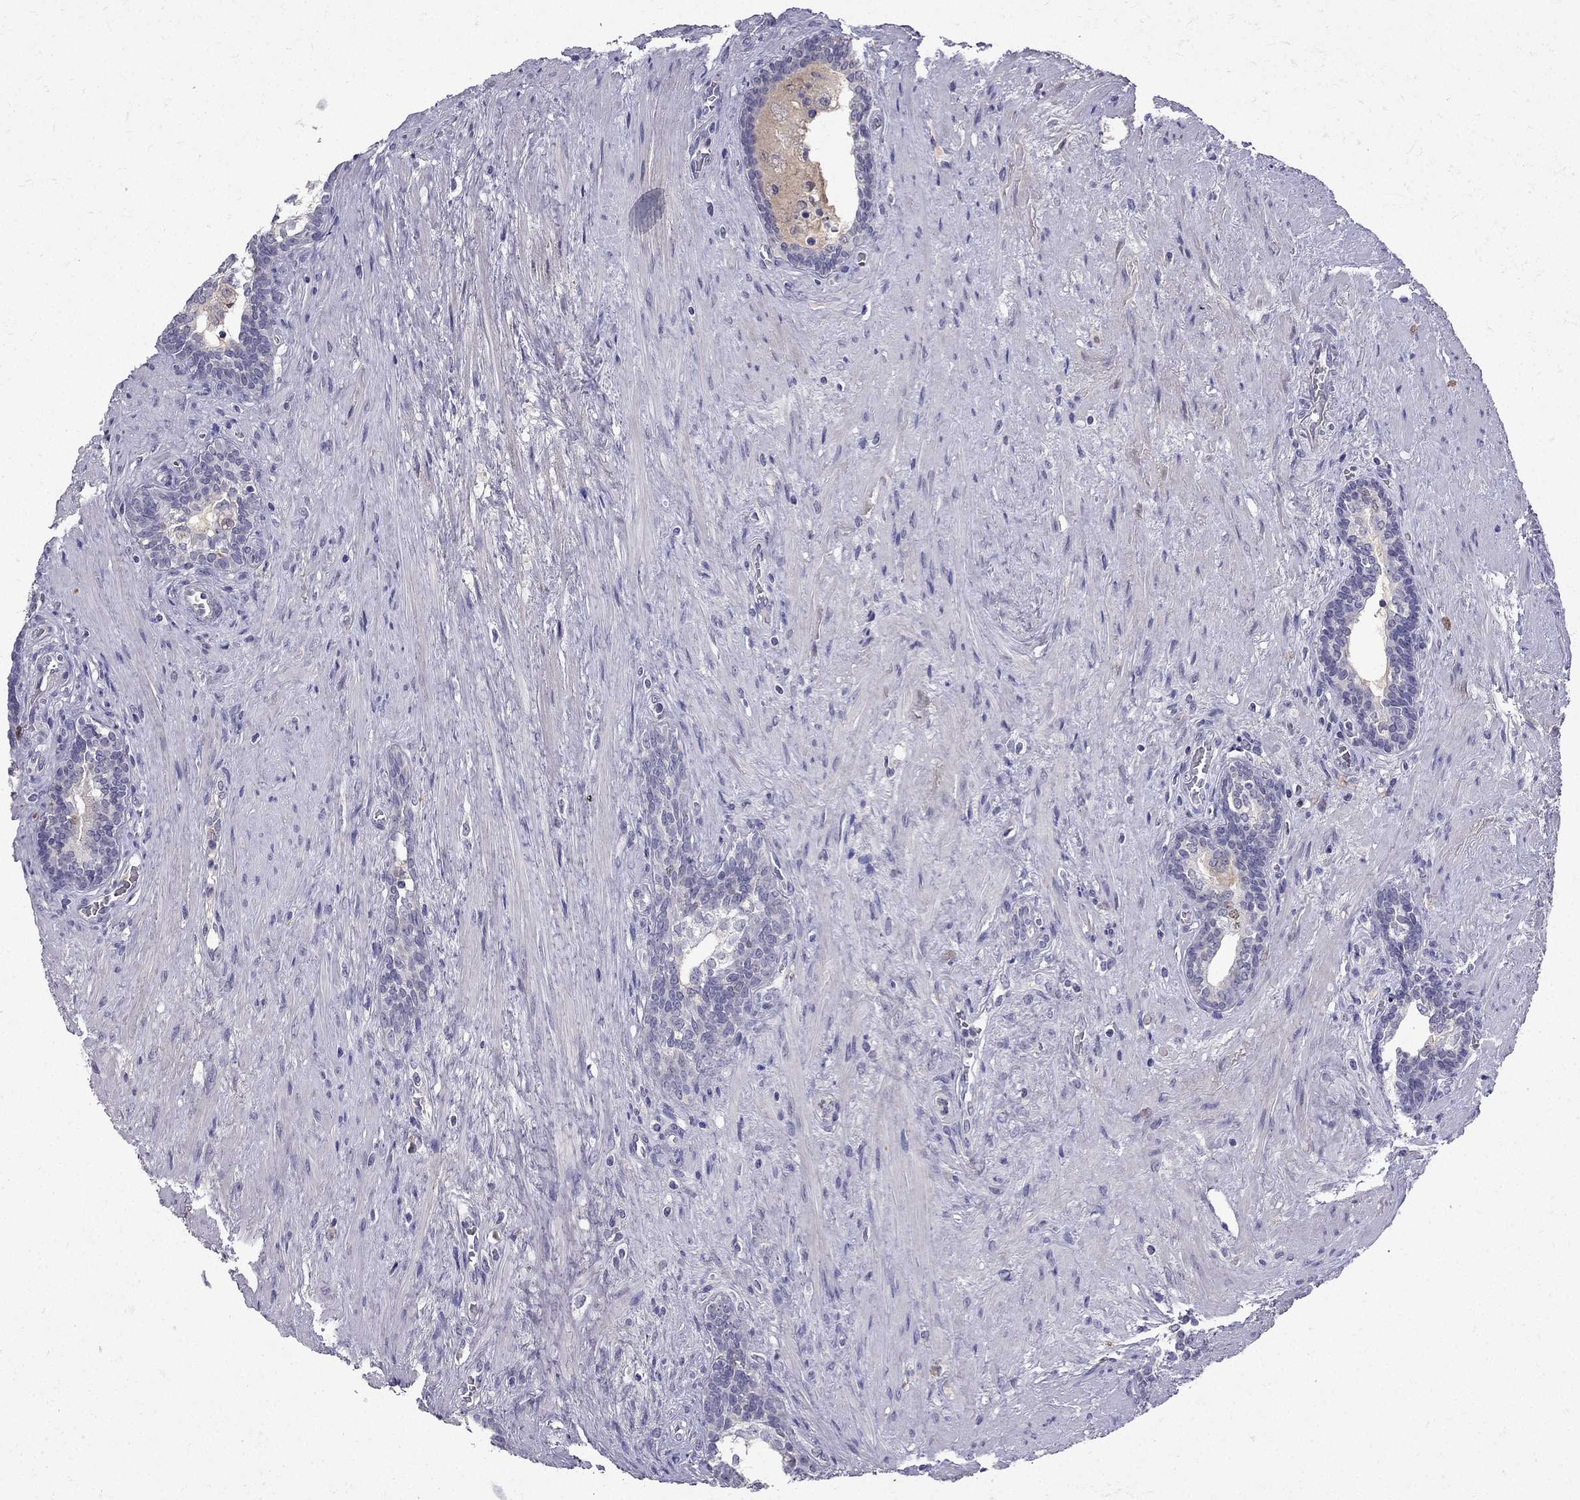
{"staining": {"intensity": "negative", "quantity": "none", "location": "none"}, "tissue": "prostate cancer", "cell_type": "Tumor cells", "image_type": "cancer", "snomed": [{"axis": "morphology", "description": "Adenocarcinoma, NOS"}, {"axis": "morphology", "description": "Adenocarcinoma, High grade"}, {"axis": "topography", "description": "Prostate"}], "caption": "This is an immunohistochemistry histopathology image of high-grade adenocarcinoma (prostate). There is no positivity in tumor cells.", "gene": "UHRF1", "patient": {"sex": "male", "age": 61}}